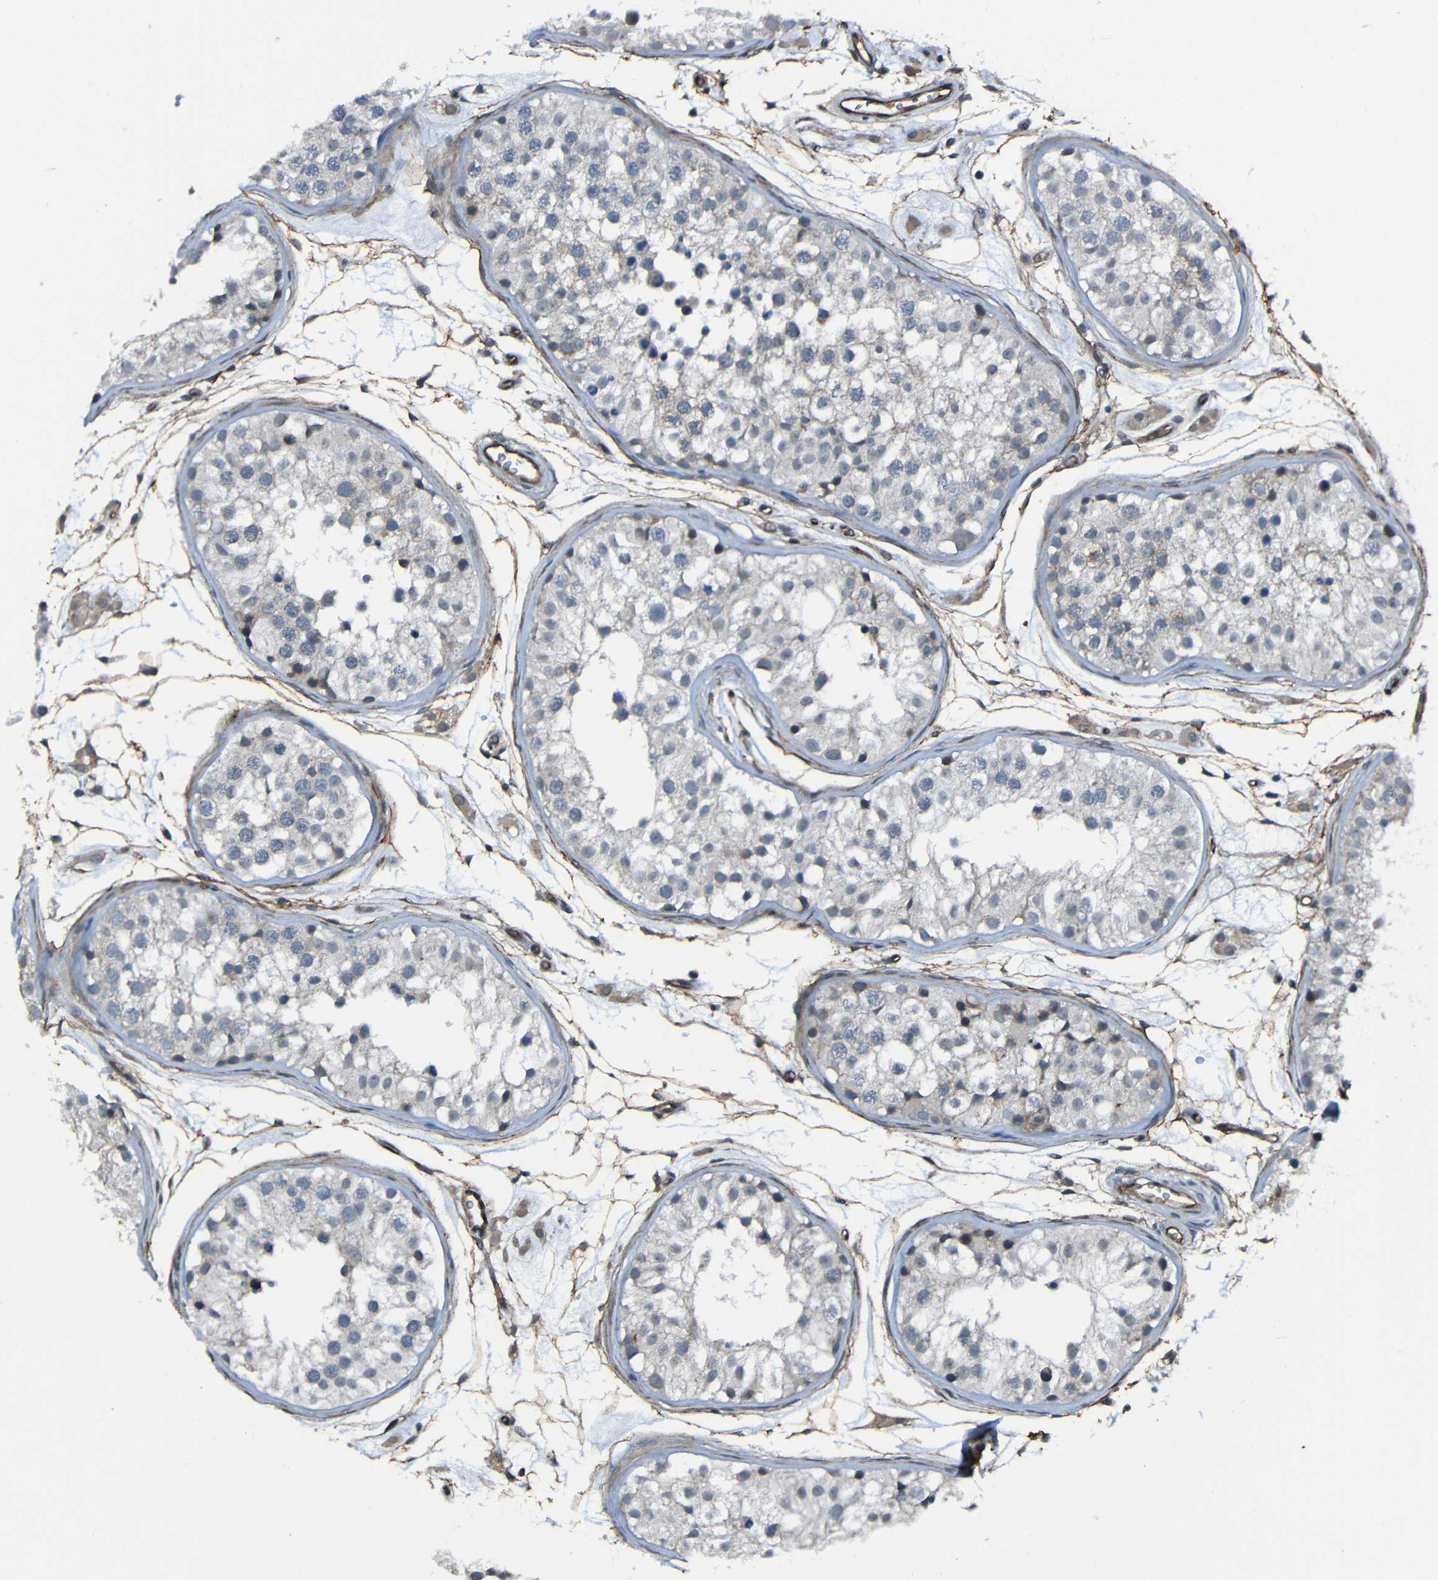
{"staining": {"intensity": "weak", "quantity": "<25%", "location": "cytoplasmic/membranous"}, "tissue": "testis", "cell_type": "Cells in seminiferous ducts", "image_type": "normal", "snomed": [{"axis": "morphology", "description": "Normal tissue, NOS"}, {"axis": "morphology", "description": "Adenocarcinoma, metastatic, NOS"}, {"axis": "topography", "description": "Testis"}], "caption": "The image exhibits no staining of cells in seminiferous ducts in normal testis. (Immunohistochemistry (ihc), brightfield microscopy, high magnification).", "gene": "LGR5", "patient": {"sex": "male", "age": 26}}